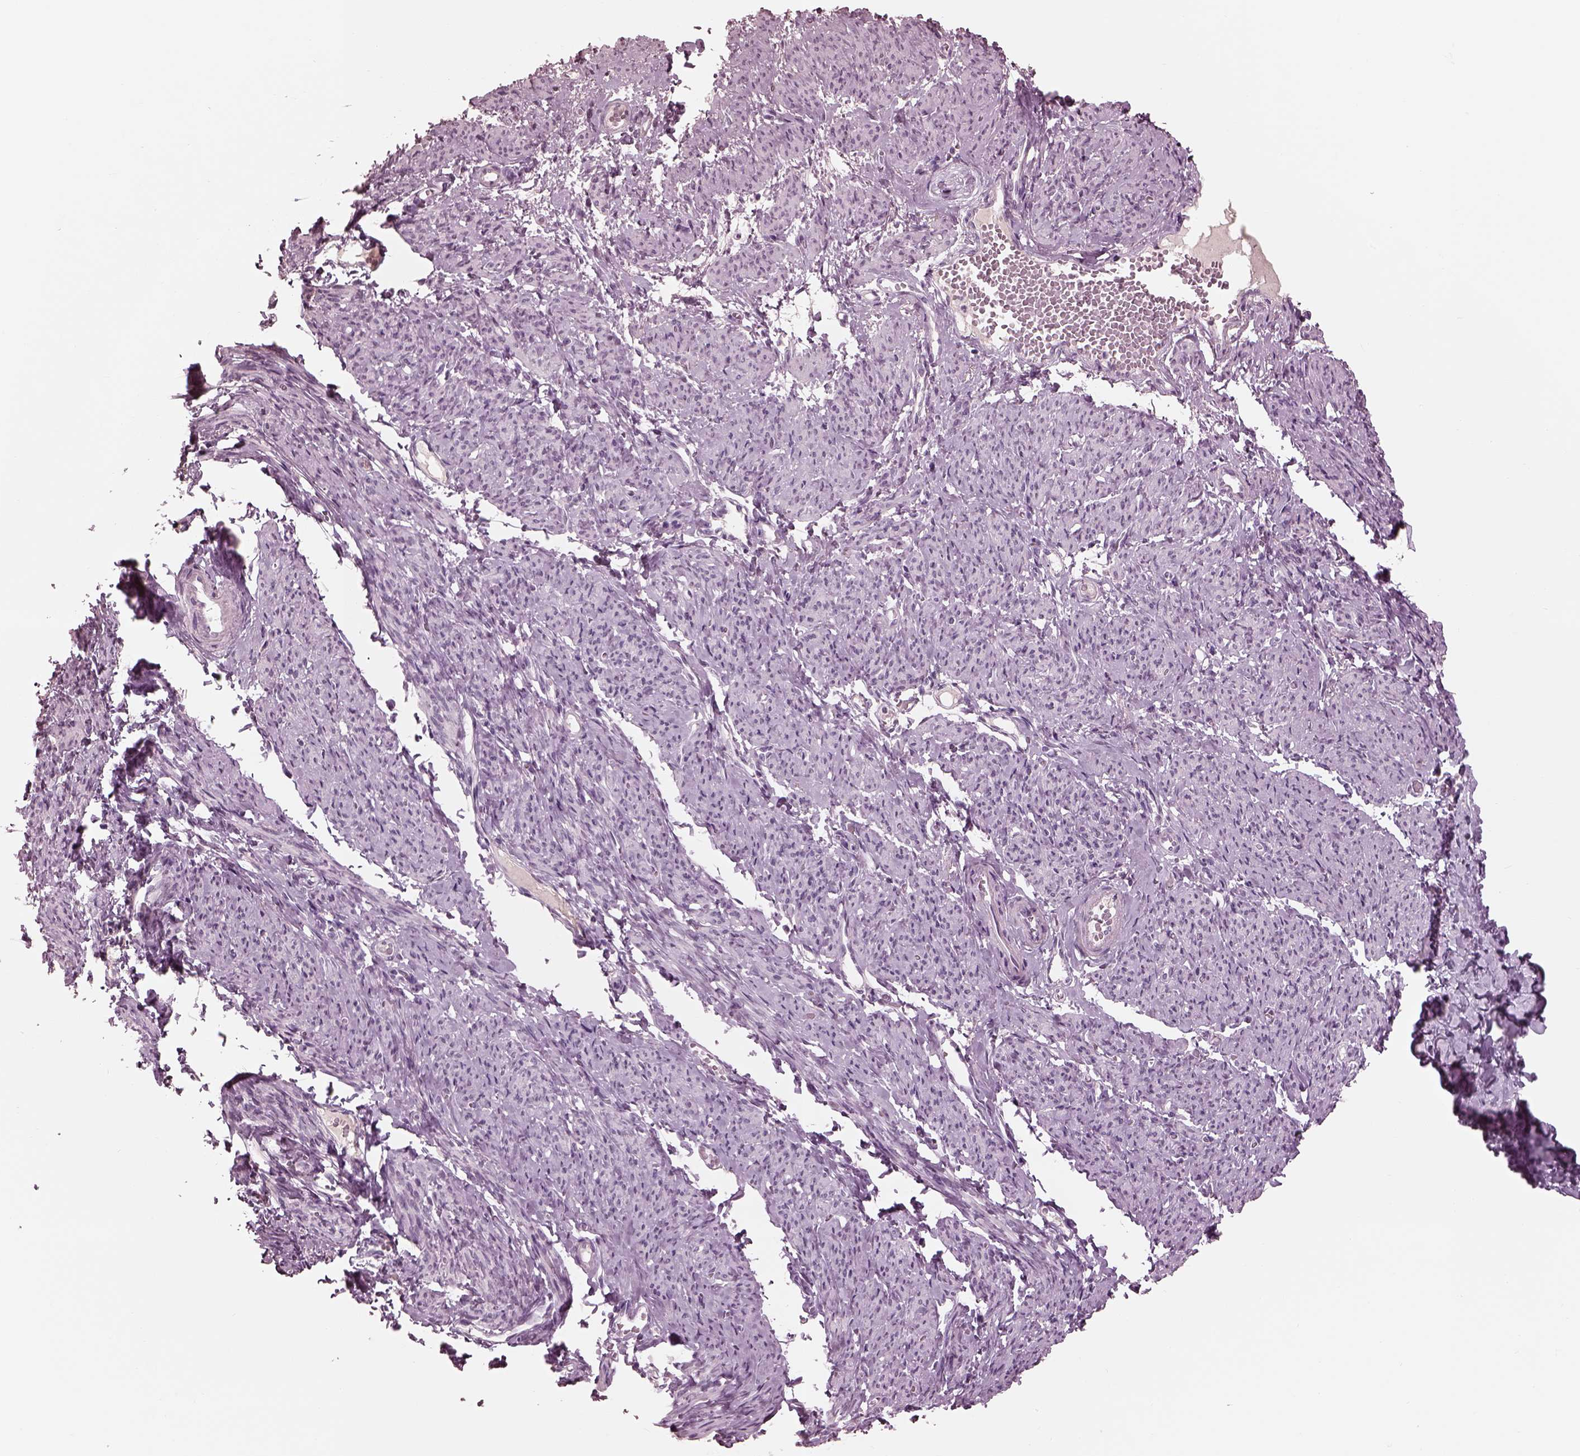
{"staining": {"intensity": "negative", "quantity": "none", "location": "none"}, "tissue": "smooth muscle", "cell_type": "Smooth muscle cells", "image_type": "normal", "snomed": [{"axis": "morphology", "description": "Normal tissue, NOS"}, {"axis": "topography", "description": "Smooth muscle"}], "caption": "DAB immunohistochemical staining of normal human smooth muscle exhibits no significant positivity in smooth muscle cells. Brightfield microscopy of immunohistochemistry stained with DAB (brown) and hematoxylin (blue), captured at high magnification.", "gene": "GARIN4", "patient": {"sex": "female", "age": 65}}